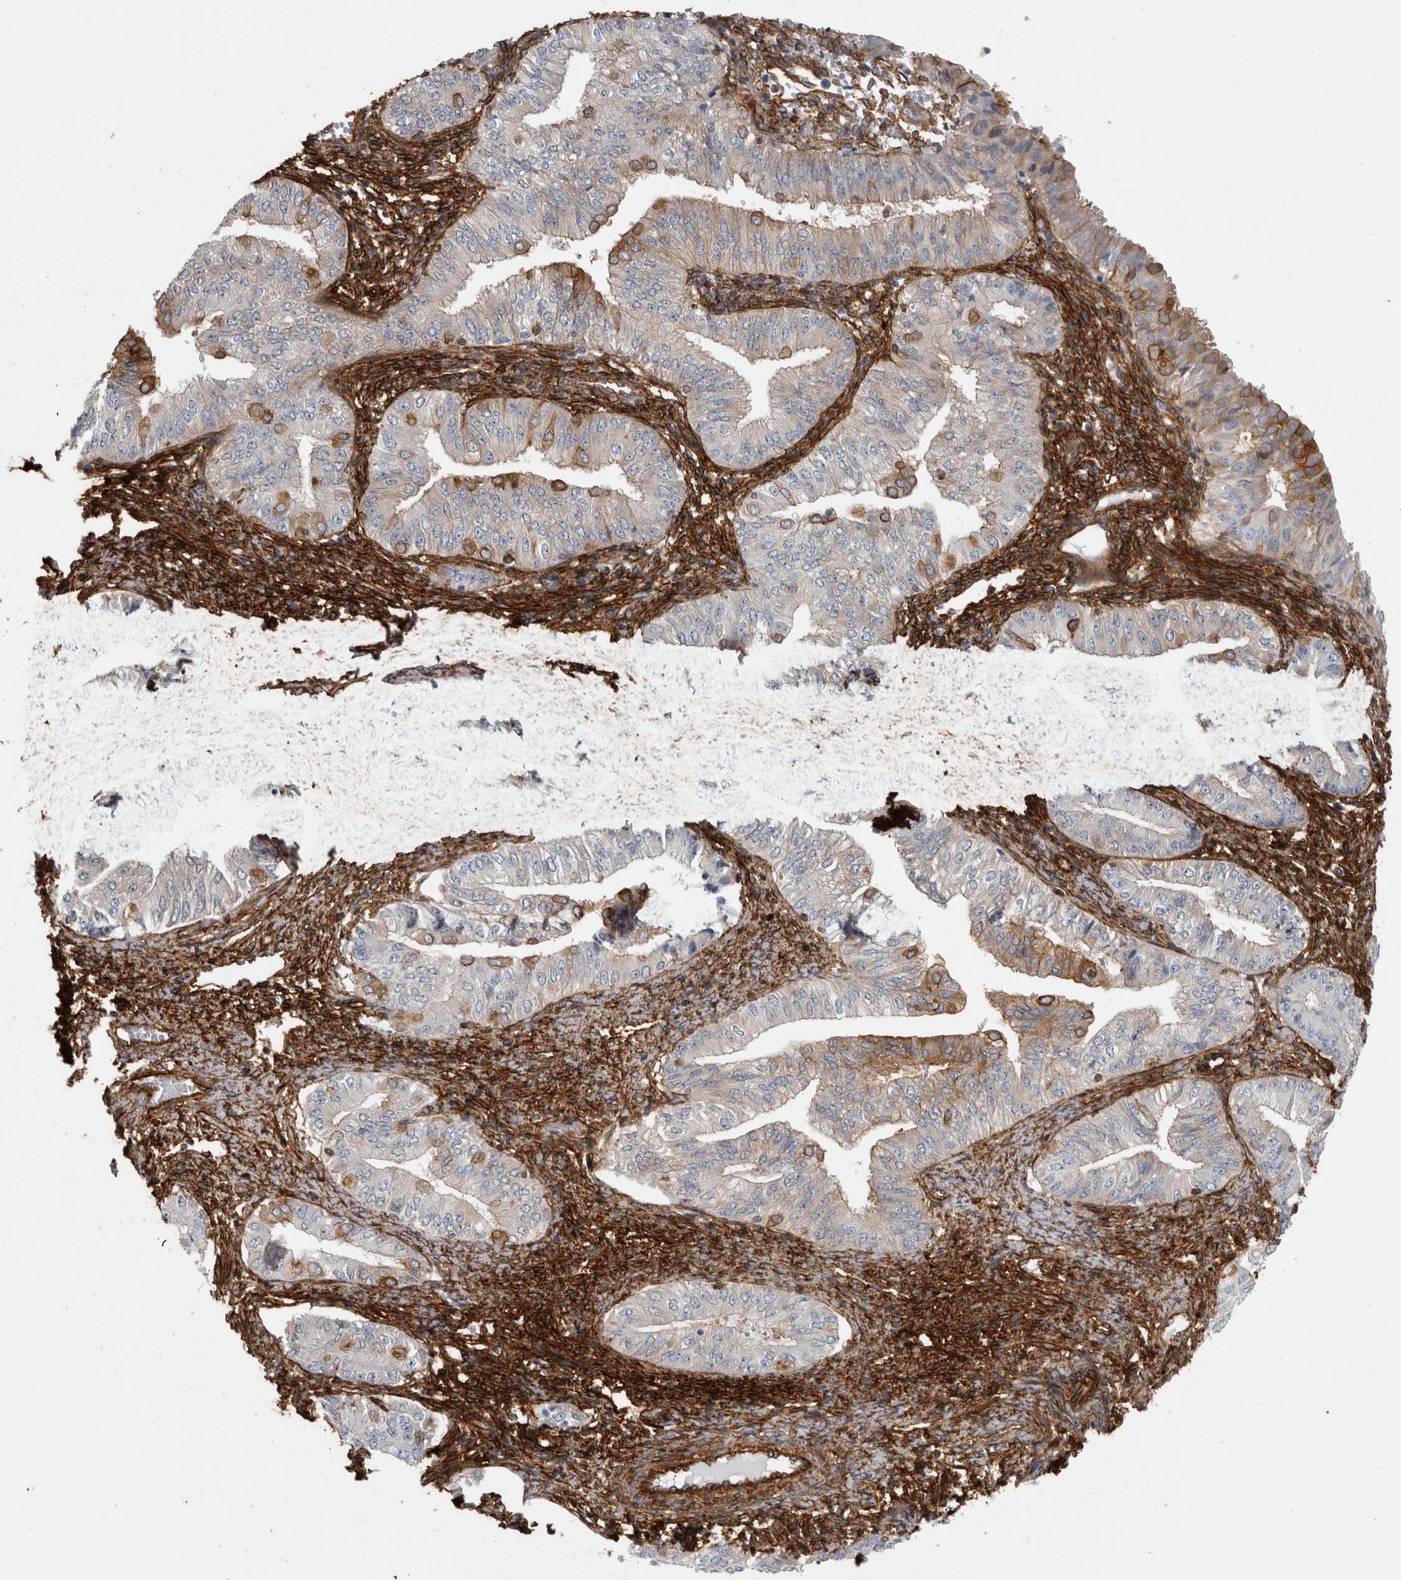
{"staining": {"intensity": "moderate", "quantity": "<25%", "location": "cytoplasmic/membranous"}, "tissue": "endometrial cancer", "cell_type": "Tumor cells", "image_type": "cancer", "snomed": [{"axis": "morphology", "description": "Normal tissue, NOS"}, {"axis": "morphology", "description": "Adenocarcinoma, NOS"}, {"axis": "topography", "description": "Endometrium"}], "caption": "Endometrial cancer (adenocarcinoma) stained with immunohistochemistry (IHC) displays moderate cytoplasmic/membranous staining in about <25% of tumor cells. (DAB = brown stain, brightfield microscopy at high magnification).", "gene": "AHNAK", "patient": {"sex": "female", "age": 53}}